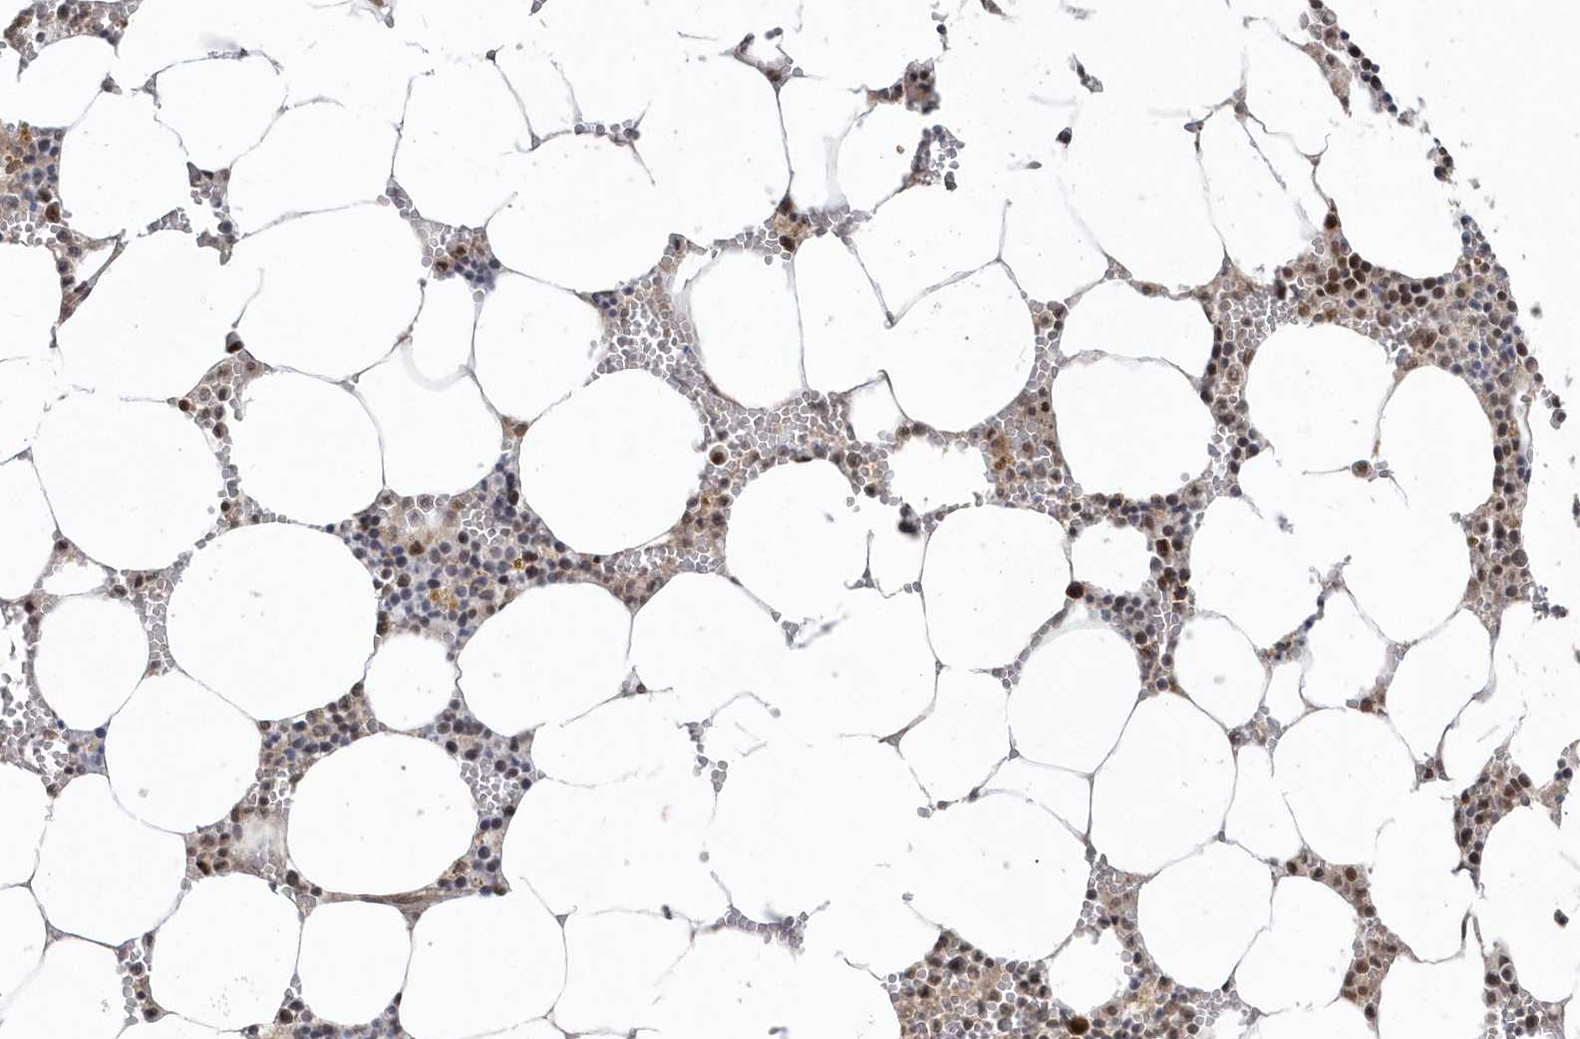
{"staining": {"intensity": "moderate", "quantity": "25%-75%", "location": "cytoplasmic/membranous,nuclear"}, "tissue": "bone marrow", "cell_type": "Hematopoietic cells", "image_type": "normal", "snomed": [{"axis": "morphology", "description": "Normal tissue, NOS"}, {"axis": "topography", "description": "Bone marrow"}], "caption": "Bone marrow stained with a brown dye shows moderate cytoplasmic/membranous,nuclear positive positivity in approximately 25%-75% of hematopoietic cells.", "gene": "MXI1", "patient": {"sex": "male", "age": 70}}